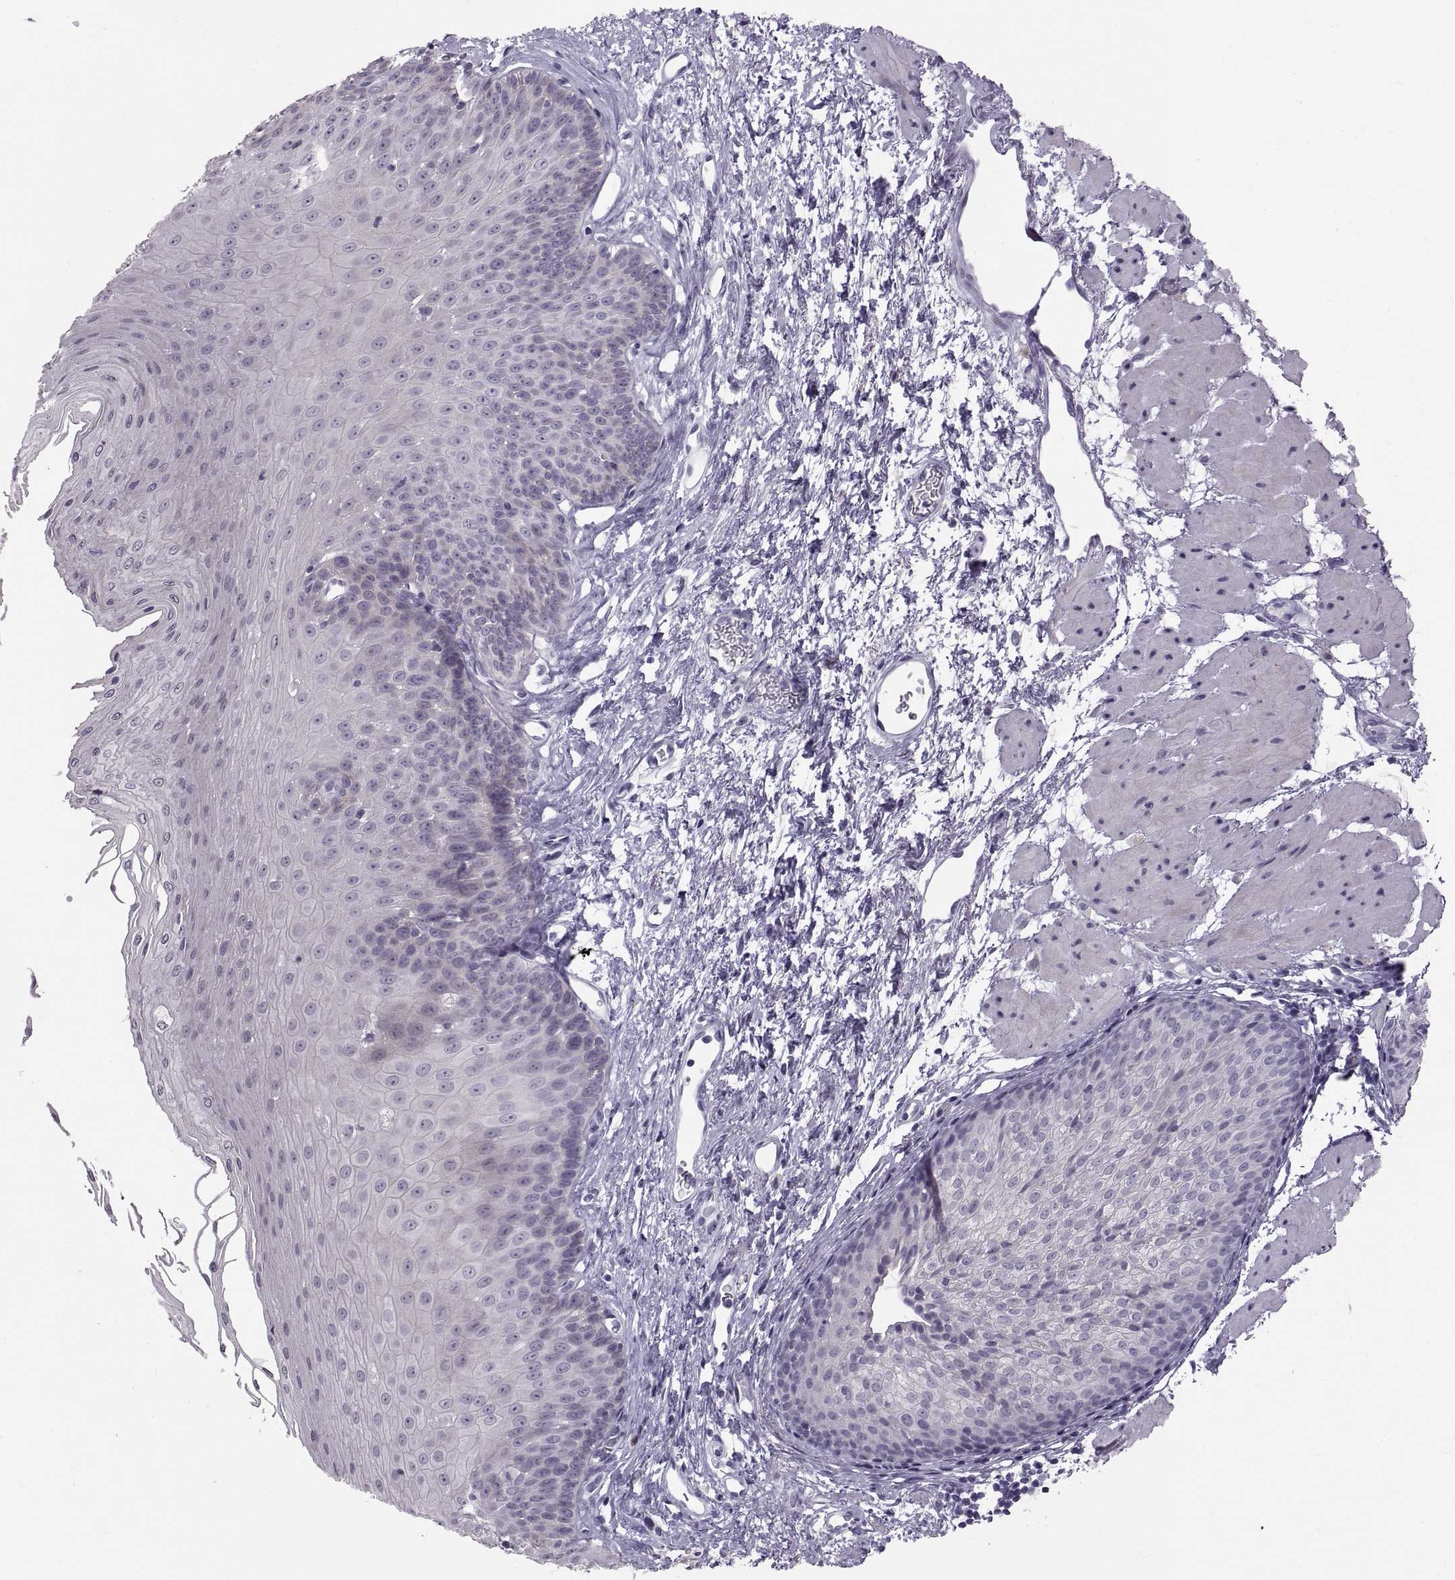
{"staining": {"intensity": "negative", "quantity": "none", "location": "none"}, "tissue": "esophagus", "cell_type": "Squamous epithelial cells", "image_type": "normal", "snomed": [{"axis": "morphology", "description": "Normal tissue, NOS"}, {"axis": "topography", "description": "Esophagus"}], "caption": "The immunohistochemistry histopathology image has no significant positivity in squamous epithelial cells of esophagus.", "gene": "SPACDR", "patient": {"sex": "female", "age": 62}}